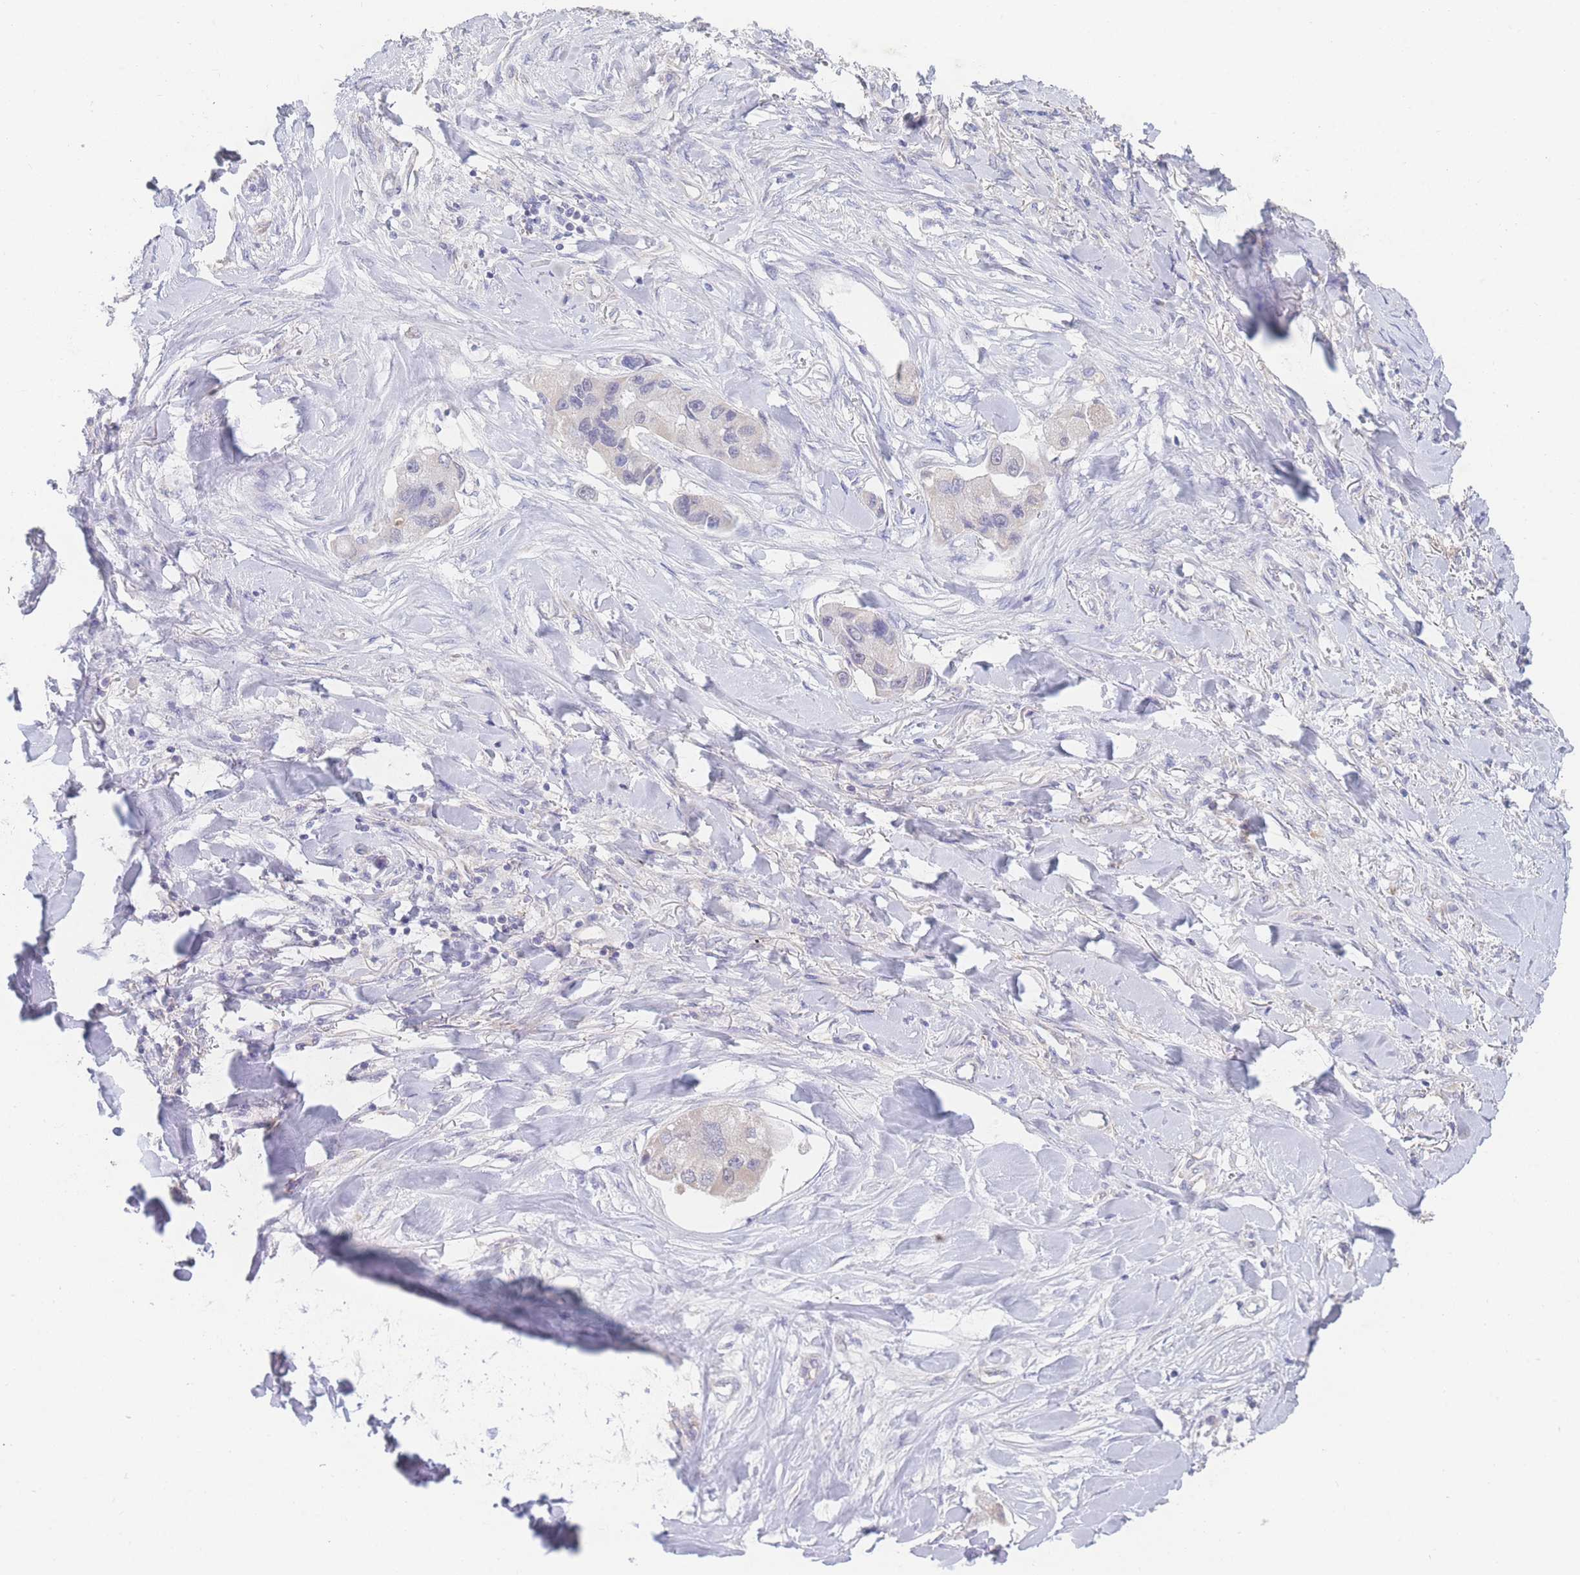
{"staining": {"intensity": "weak", "quantity": "<25%", "location": "cytoplasmic/membranous"}, "tissue": "lung cancer", "cell_type": "Tumor cells", "image_type": "cancer", "snomed": [{"axis": "morphology", "description": "Adenocarcinoma, NOS"}, {"axis": "topography", "description": "Lung"}], "caption": "Immunohistochemical staining of human lung cancer (adenocarcinoma) demonstrates no significant positivity in tumor cells. (Brightfield microscopy of DAB (3,3'-diaminobenzidine) IHC at high magnification).", "gene": "GIPR", "patient": {"sex": "female", "age": 54}}